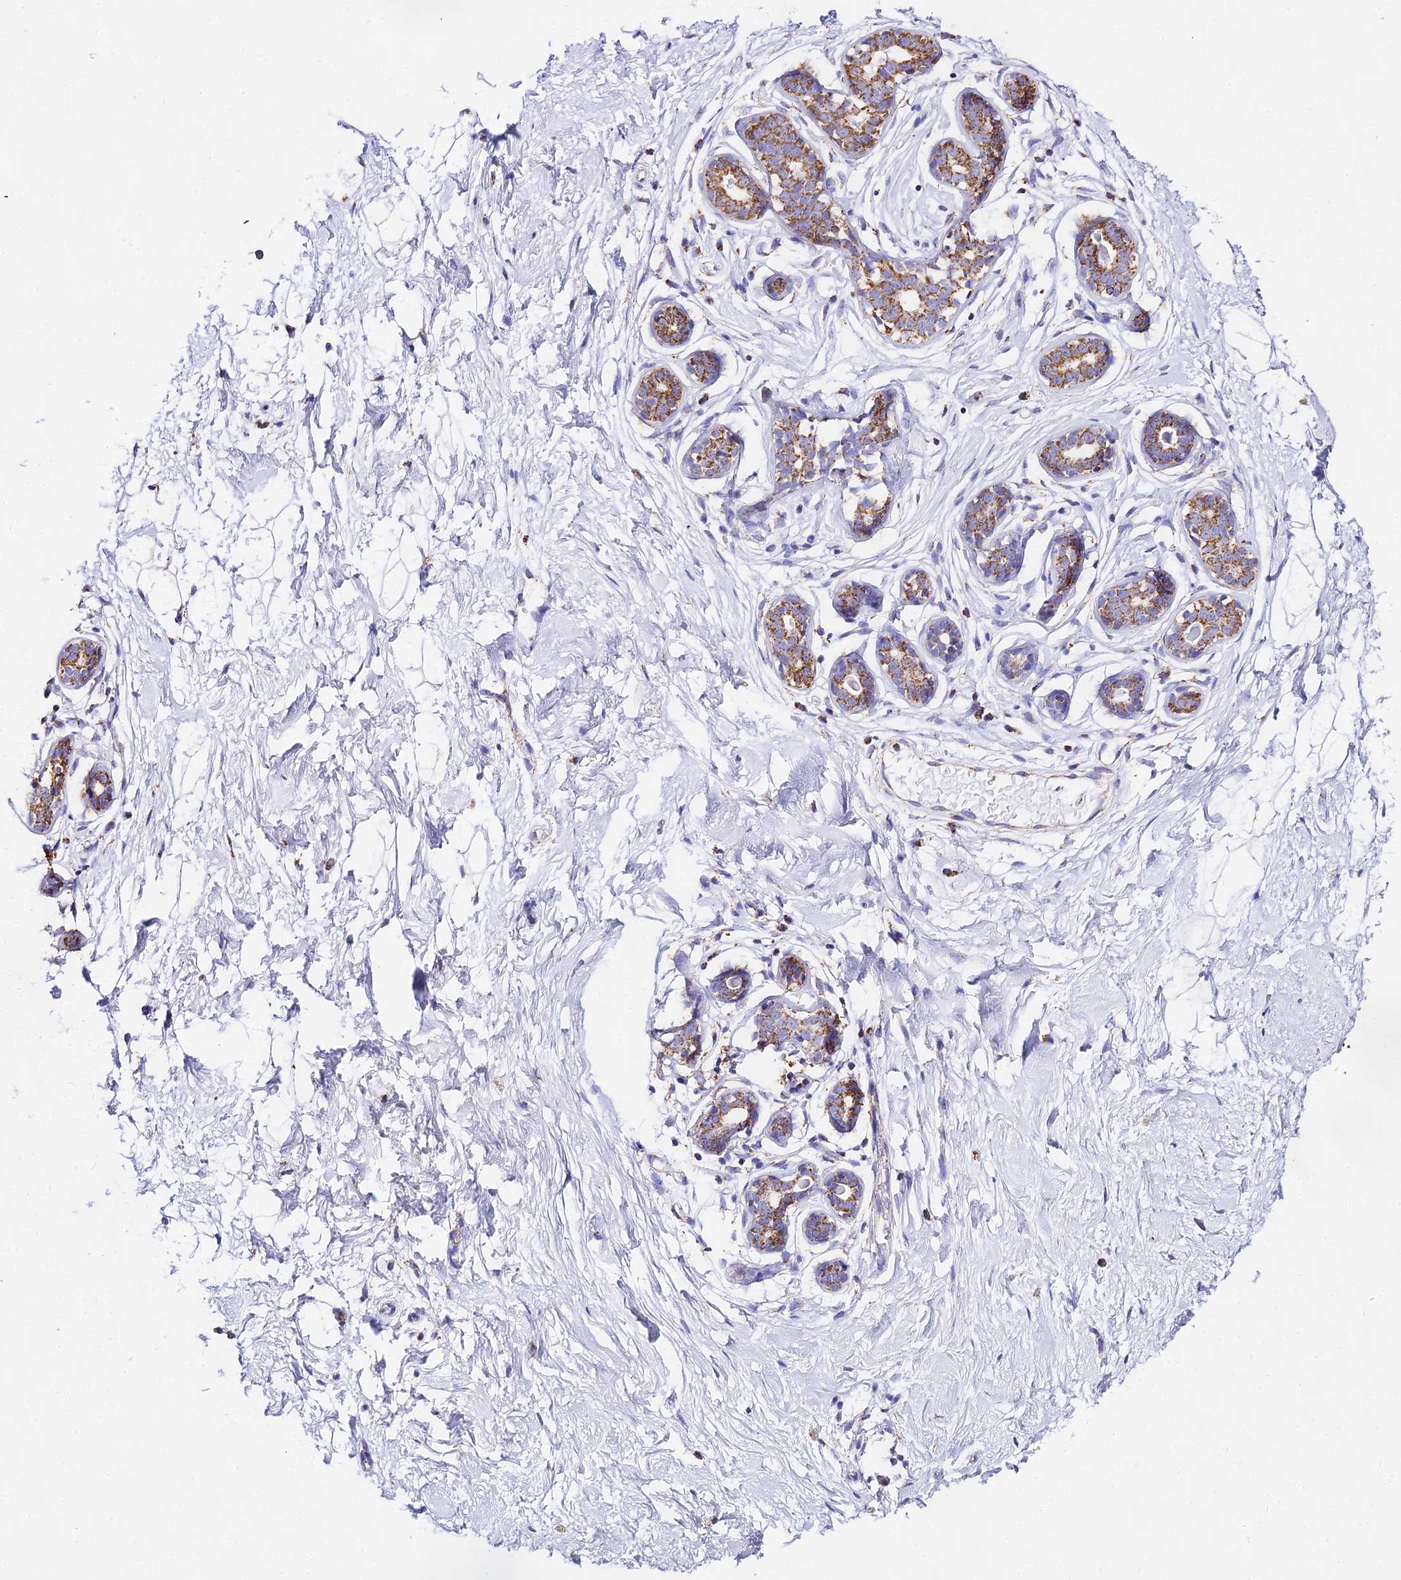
{"staining": {"intensity": "negative", "quantity": "none", "location": "none"}, "tissue": "breast", "cell_type": "Adipocytes", "image_type": "normal", "snomed": [{"axis": "morphology", "description": "Normal tissue, NOS"}, {"axis": "topography", "description": "Breast"}], "caption": "Adipocytes are negative for protein expression in unremarkable human breast. (DAB (3,3'-diaminobenzidine) IHC, high magnification).", "gene": "ATP5PD", "patient": {"sex": "female", "age": 23}}